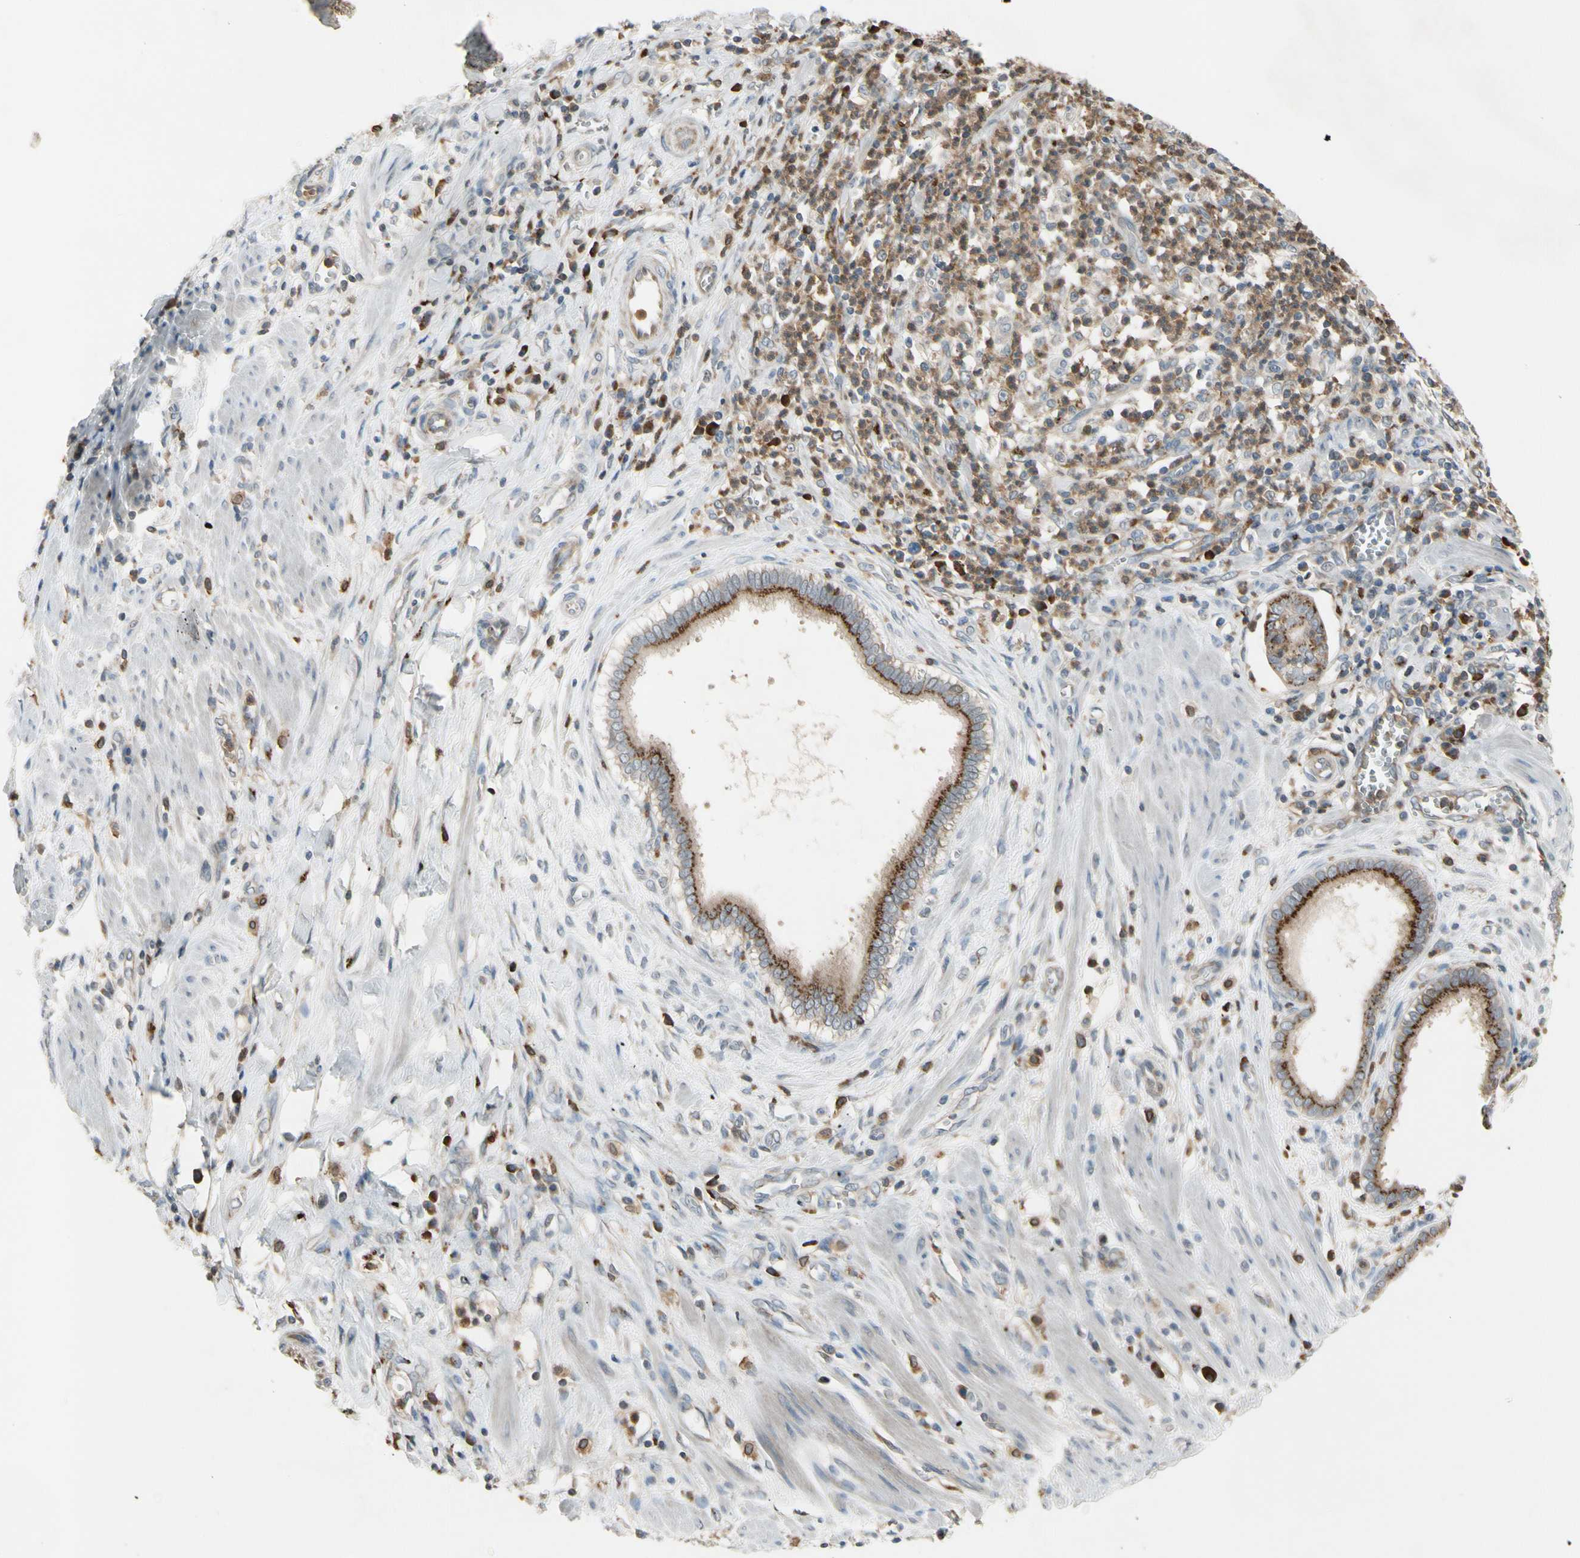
{"staining": {"intensity": "strong", "quantity": "<25%", "location": "cytoplasmic/membranous"}, "tissue": "pancreatic cancer", "cell_type": "Tumor cells", "image_type": "cancer", "snomed": [{"axis": "morphology", "description": "Normal tissue, NOS"}, {"axis": "topography", "description": "Lymph node"}], "caption": "Human pancreatic cancer stained for a protein (brown) shows strong cytoplasmic/membranous positive expression in about <25% of tumor cells.", "gene": "GALNT5", "patient": {"sex": "male", "age": 50}}